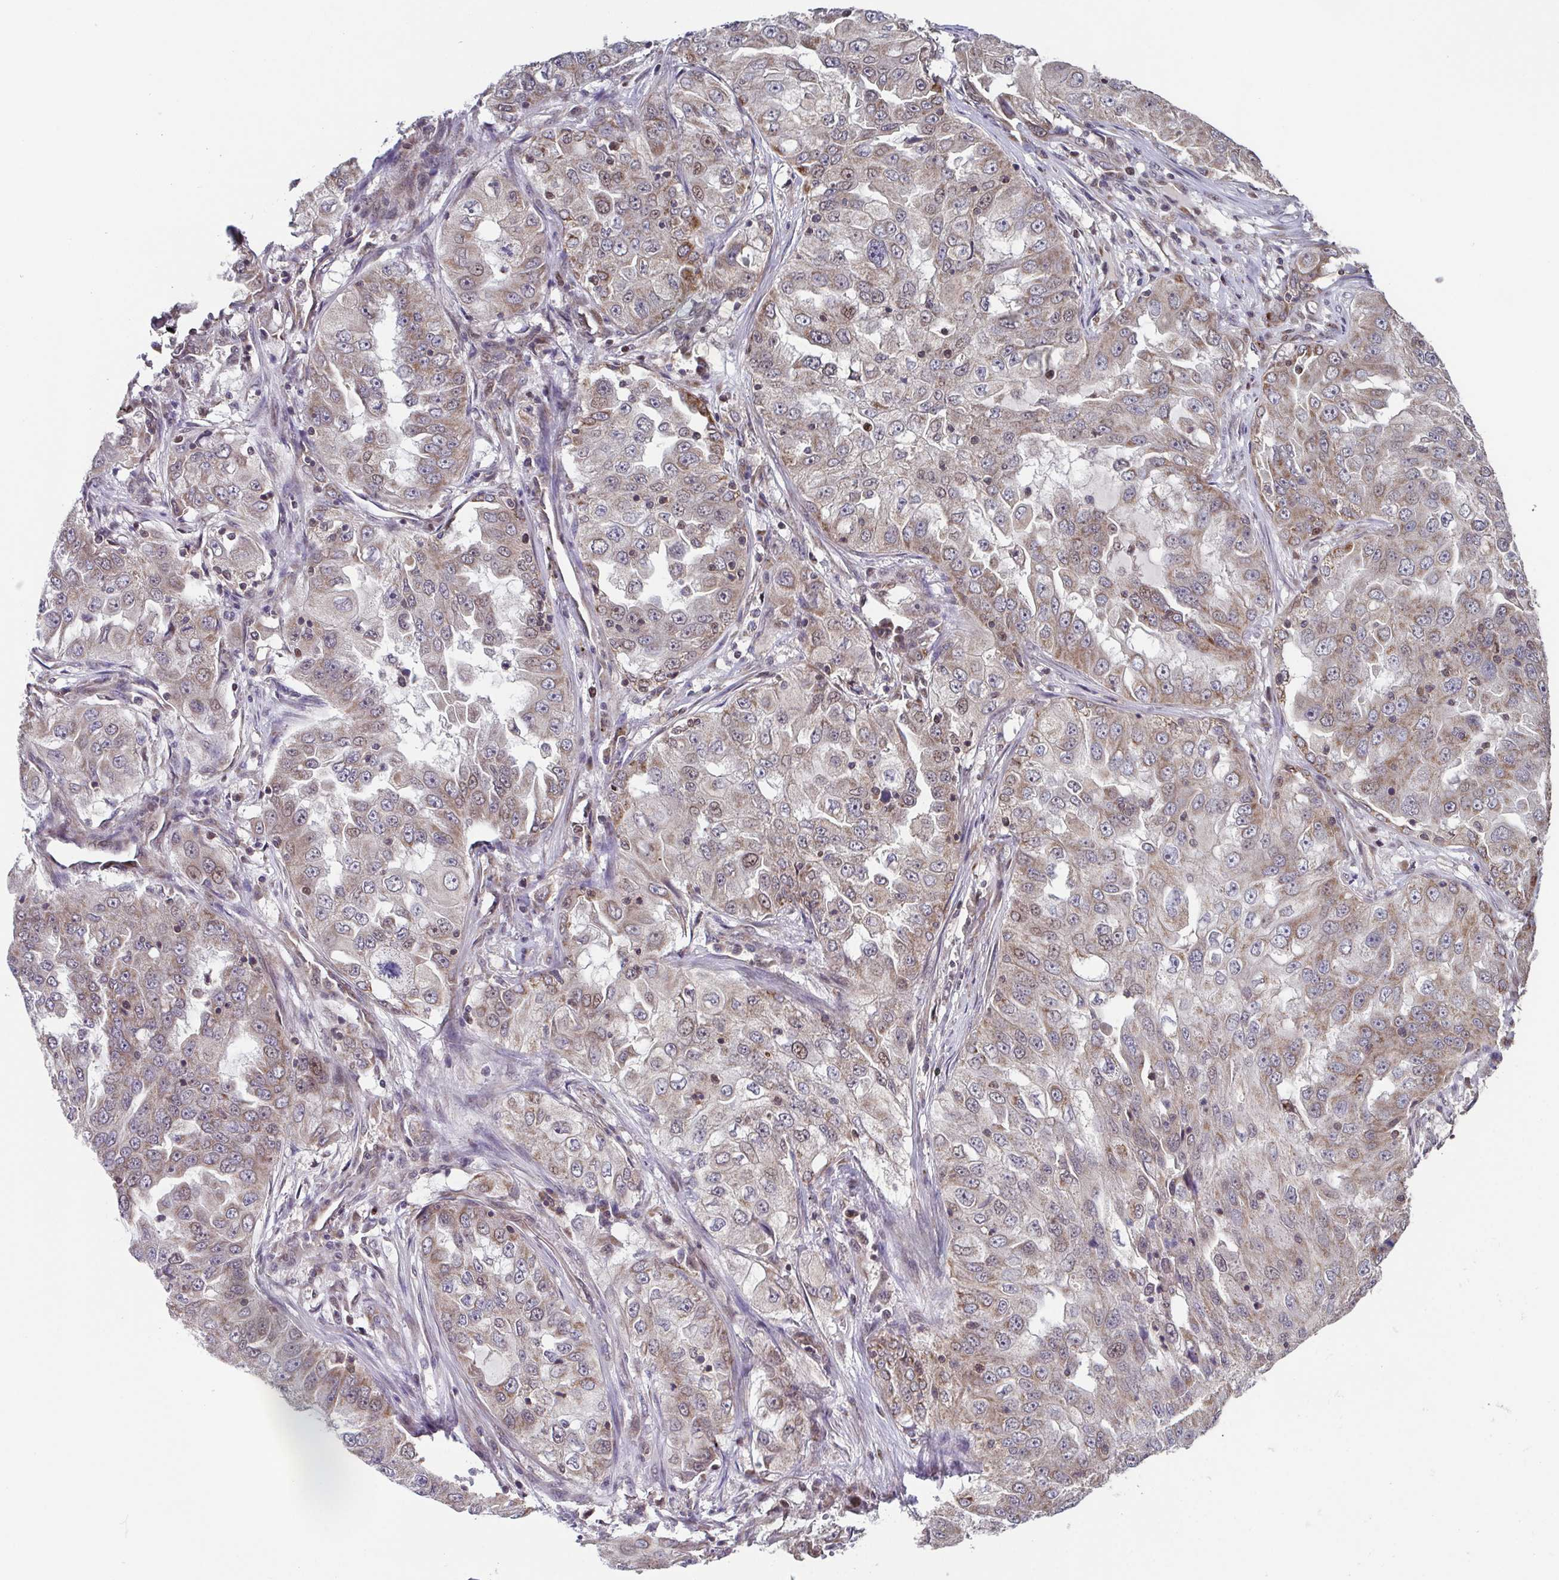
{"staining": {"intensity": "weak", "quantity": "25%-75%", "location": "cytoplasmic/membranous,nuclear"}, "tissue": "lung cancer", "cell_type": "Tumor cells", "image_type": "cancer", "snomed": [{"axis": "morphology", "description": "Adenocarcinoma, NOS"}, {"axis": "topography", "description": "Lung"}], "caption": "Immunohistochemistry (IHC) micrograph of human lung adenocarcinoma stained for a protein (brown), which displays low levels of weak cytoplasmic/membranous and nuclear expression in about 25%-75% of tumor cells.", "gene": "TTC19", "patient": {"sex": "female", "age": 61}}